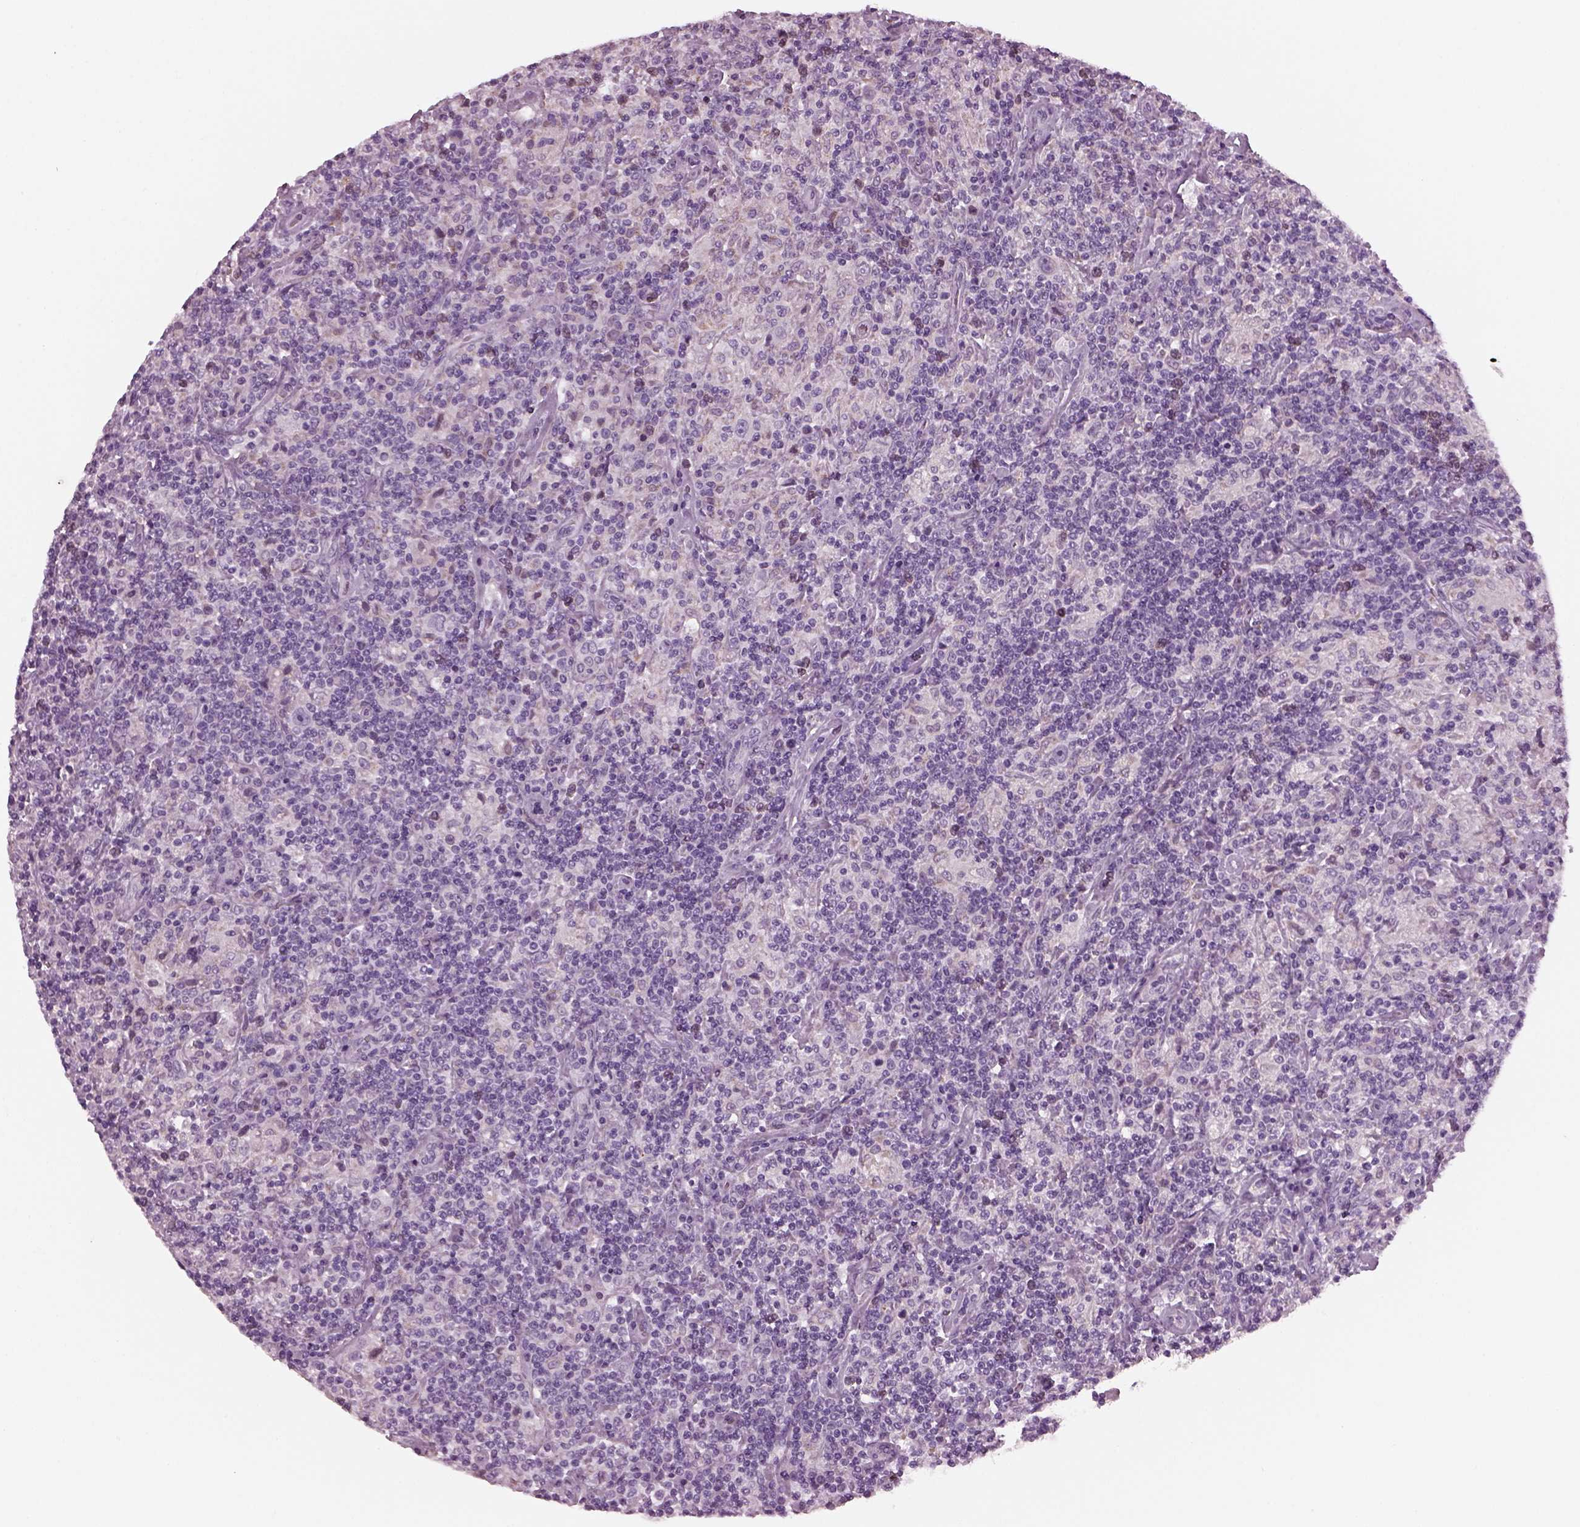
{"staining": {"intensity": "negative", "quantity": "none", "location": "none"}, "tissue": "lymphoma", "cell_type": "Tumor cells", "image_type": "cancer", "snomed": [{"axis": "morphology", "description": "Hodgkin's disease, NOS"}, {"axis": "topography", "description": "Lymph node"}], "caption": "DAB immunohistochemical staining of lymphoma exhibits no significant positivity in tumor cells. (DAB (3,3'-diaminobenzidine) IHC with hematoxylin counter stain).", "gene": "PRR9", "patient": {"sex": "male", "age": 70}}